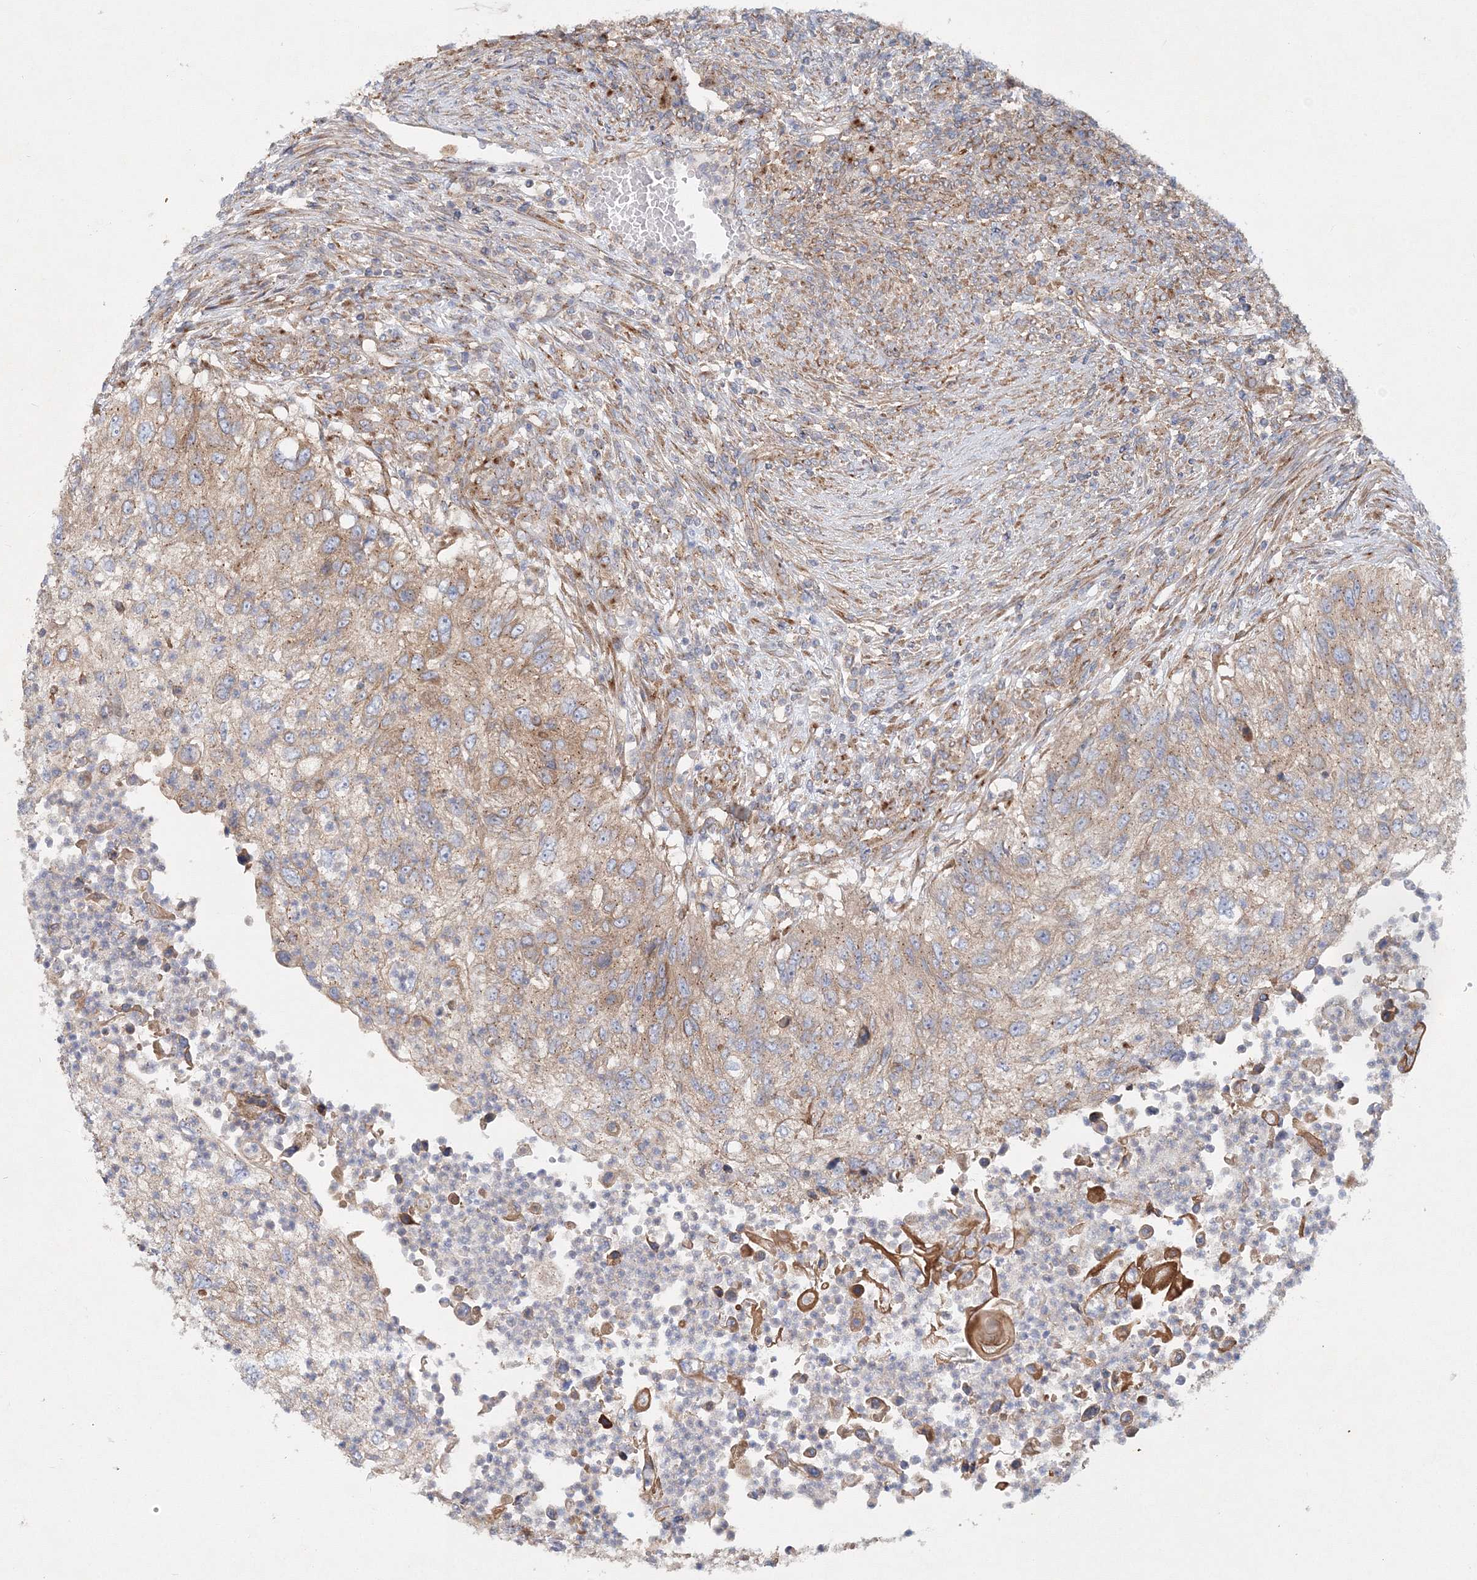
{"staining": {"intensity": "weak", "quantity": ">75%", "location": "cytoplasmic/membranous"}, "tissue": "urothelial cancer", "cell_type": "Tumor cells", "image_type": "cancer", "snomed": [{"axis": "morphology", "description": "Urothelial carcinoma, High grade"}, {"axis": "topography", "description": "Urinary bladder"}], "caption": "A low amount of weak cytoplasmic/membranous positivity is present in approximately >75% of tumor cells in high-grade urothelial carcinoma tissue.", "gene": "SEC23IP", "patient": {"sex": "female", "age": 60}}